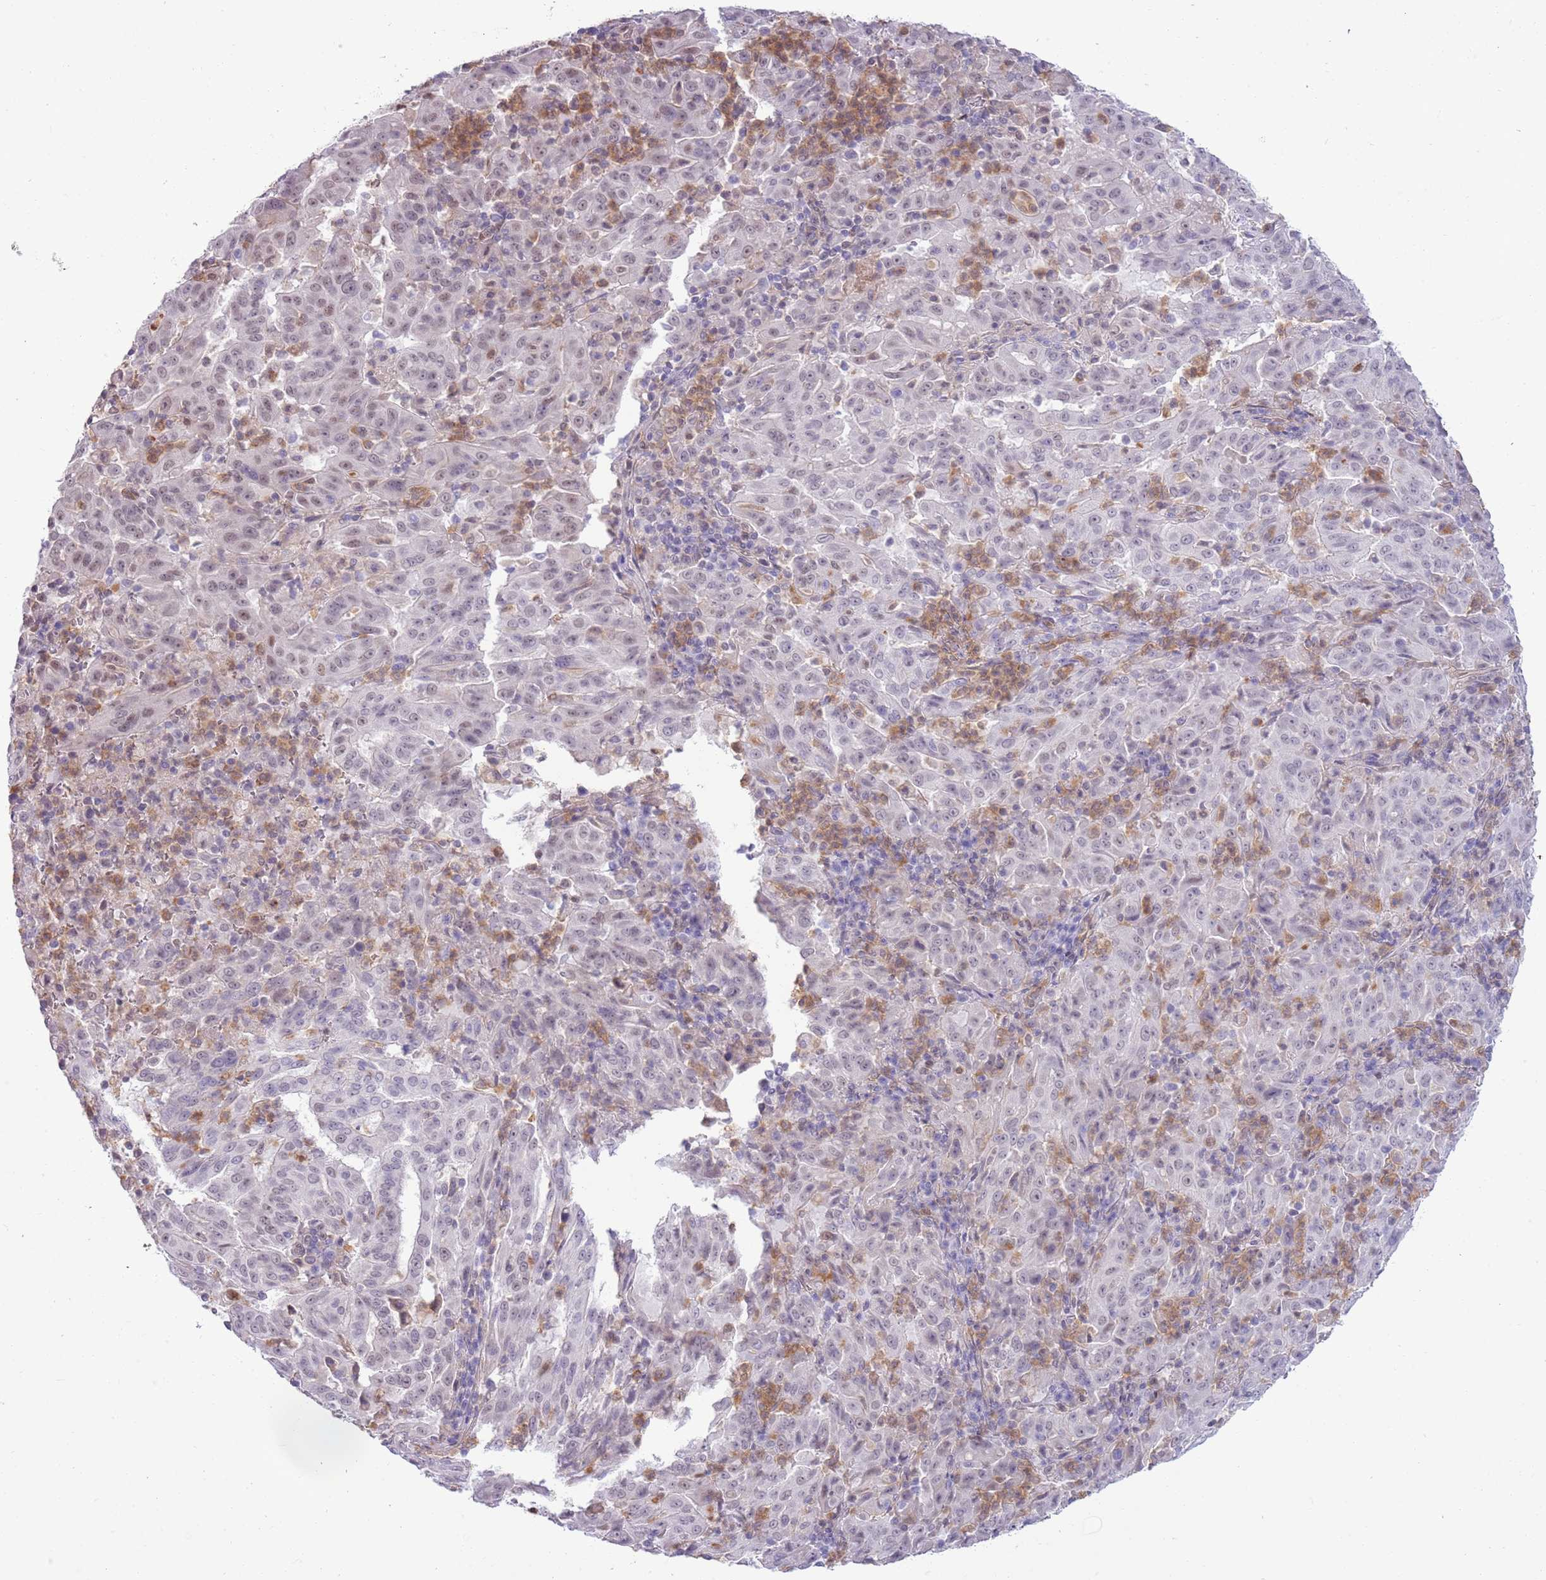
{"staining": {"intensity": "weak", "quantity": "<25%", "location": "nuclear"}, "tissue": "pancreatic cancer", "cell_type": "Tumor cells", "image_type": "cancer", "snomed": [{"axis": "morphology", "description": "Adenocarcinoma, NOS"}, {"axis": "topography", "description": "Pancreas"}], "caption": "Adenocarcinoma (pancreatic) stained for a protein using IHC shows no expression tumor cells.", "gene": "DHX32", "patient": {"sex": "male", "age": 63}}